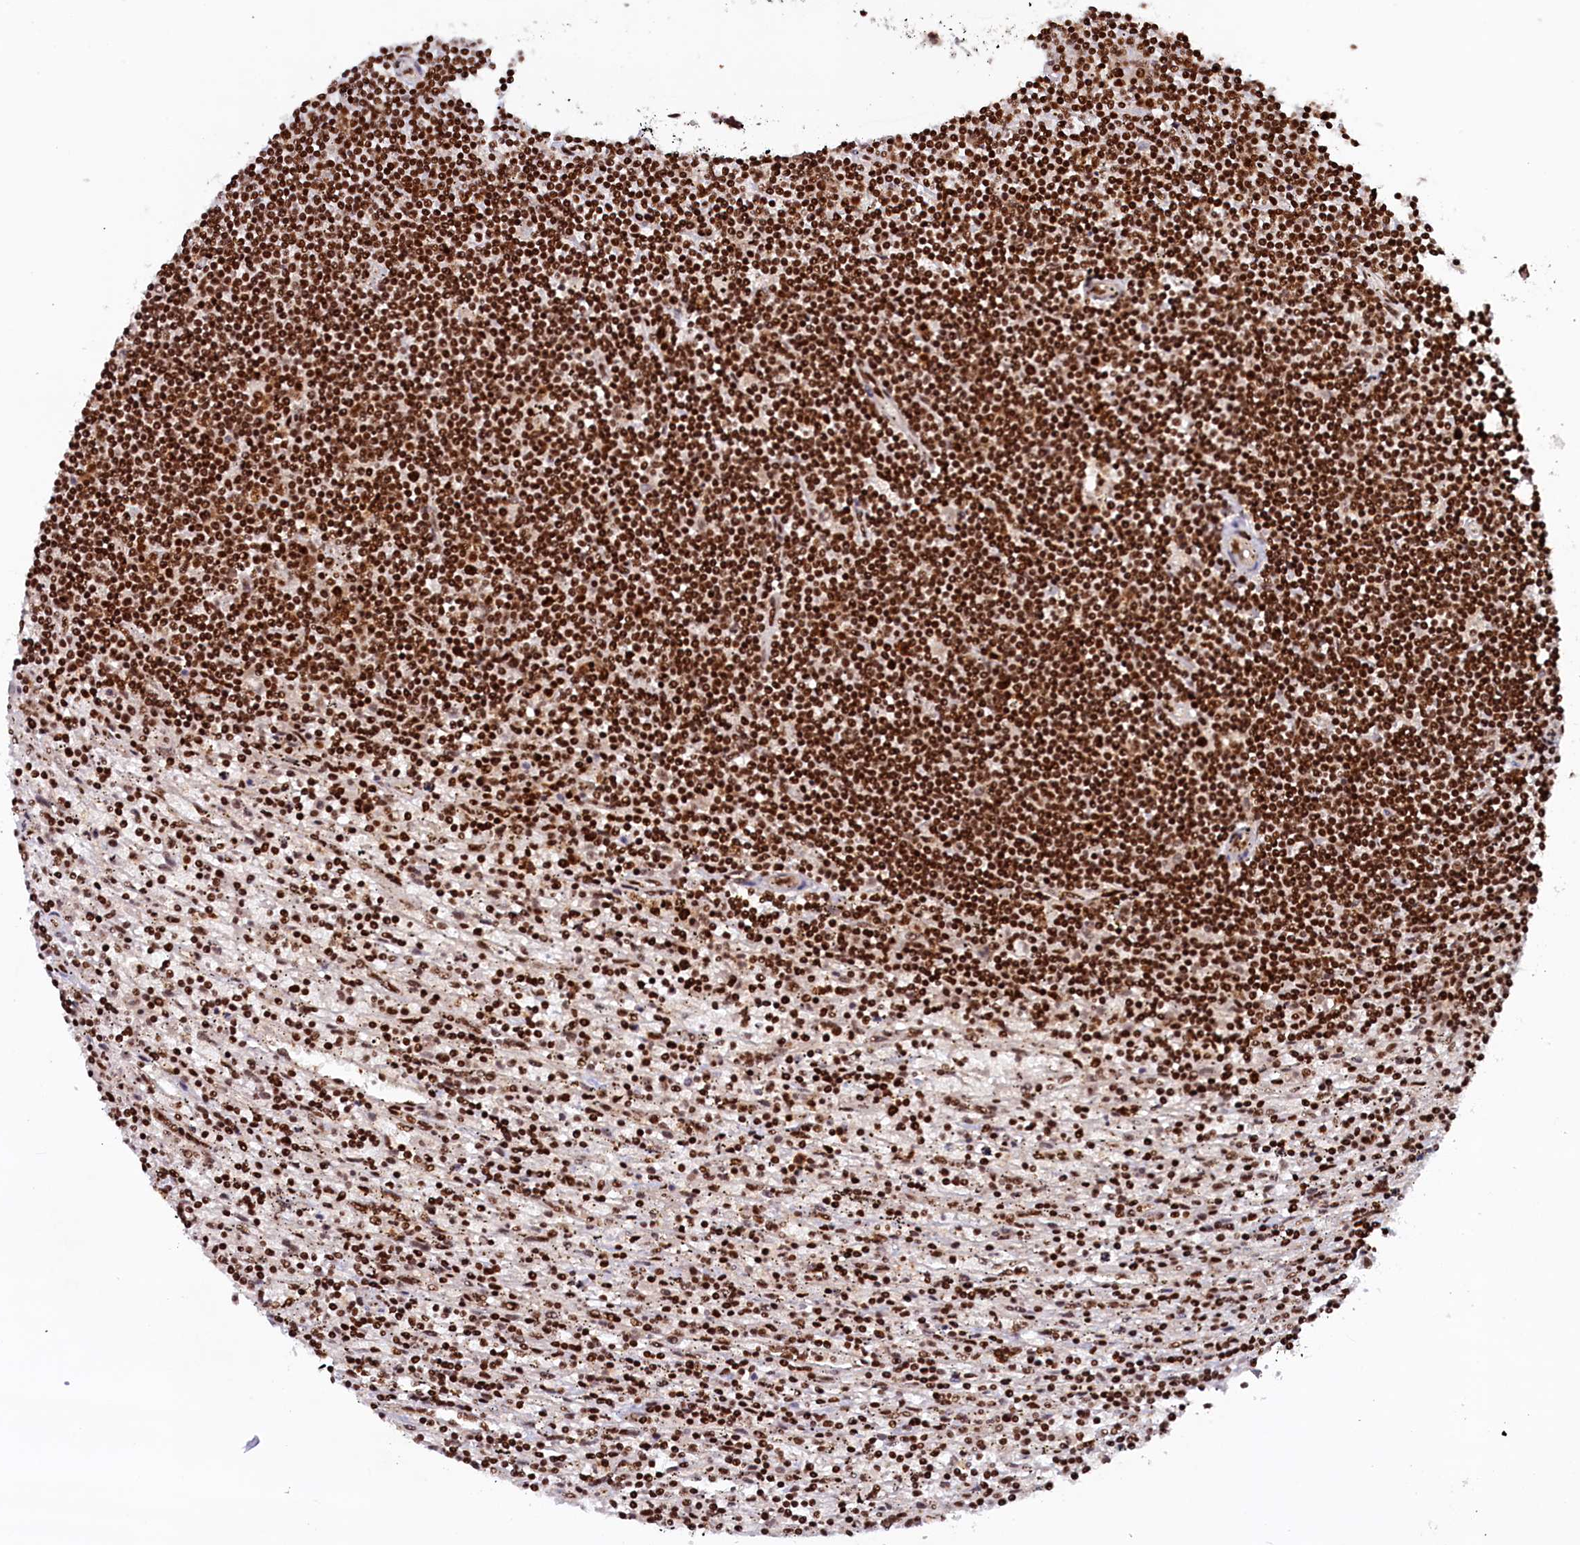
{"staining": {"intensity": "strong", "quantity": ">75%", "location": "nuclear"}, "tissue": "lymphoma", "cell_type": "Tumor cells", "image_type": "cancer", "snomed": [{"axis": "morphology", "description": "Malignant lymphoma, non-Hodgkin's type, Low grade"}, {"axis": "topography", "description": "Spleen"}], "caption": "Protein positivity by immunohistochemistry reveals strong nuclear expression in approximately >75% of tumor cells in low-grade malignant lymphoma, non-Hodgkin's type. (brown staining indicates protein expression, while blue staining denotes nuclei).", "gene": "ZC3H18", "patient": {"sex": "male", "age": 76}}